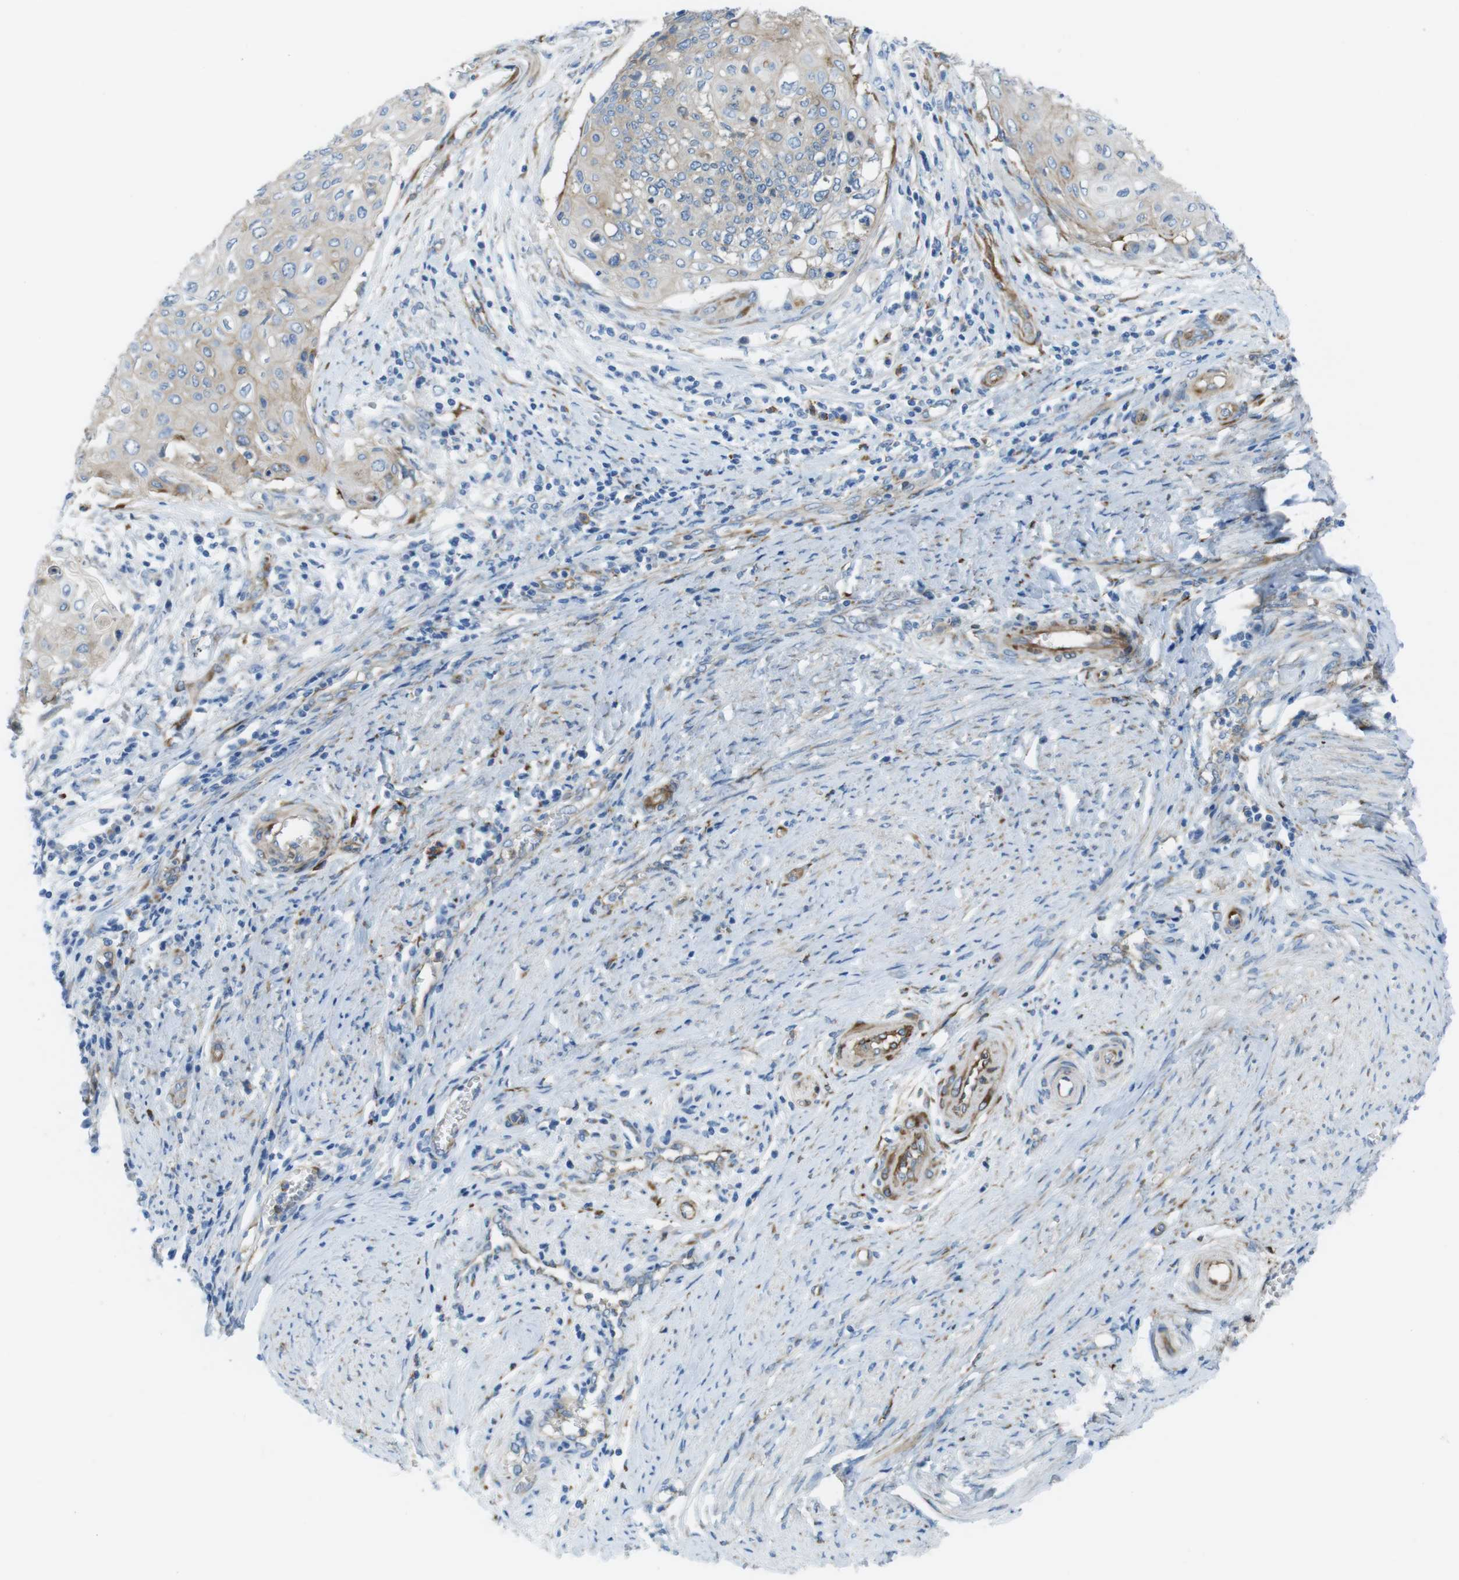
{"staining": {"intensity": "weak", "quantity": ">75%", "location": "cytoplasmic/membranous"}, "tissue": "cervical cancer", "cell_type": "Tumor cells", "image_type": "cancer", "snomed": [{"axis": "morphology", "description": "Squamous cell carcinoma, NOS"}, {"axis": "topography", "description": "Cervix"}], "caption": "Tumor cells show low levels of weak cytoplasmic/membranous expression in approximately >75% of cells in human cervical squamous cell carcinoma. Nuclei are stained in blue.", "gene": "EMP2", "patient": {"sex": "female", "age": 39}}